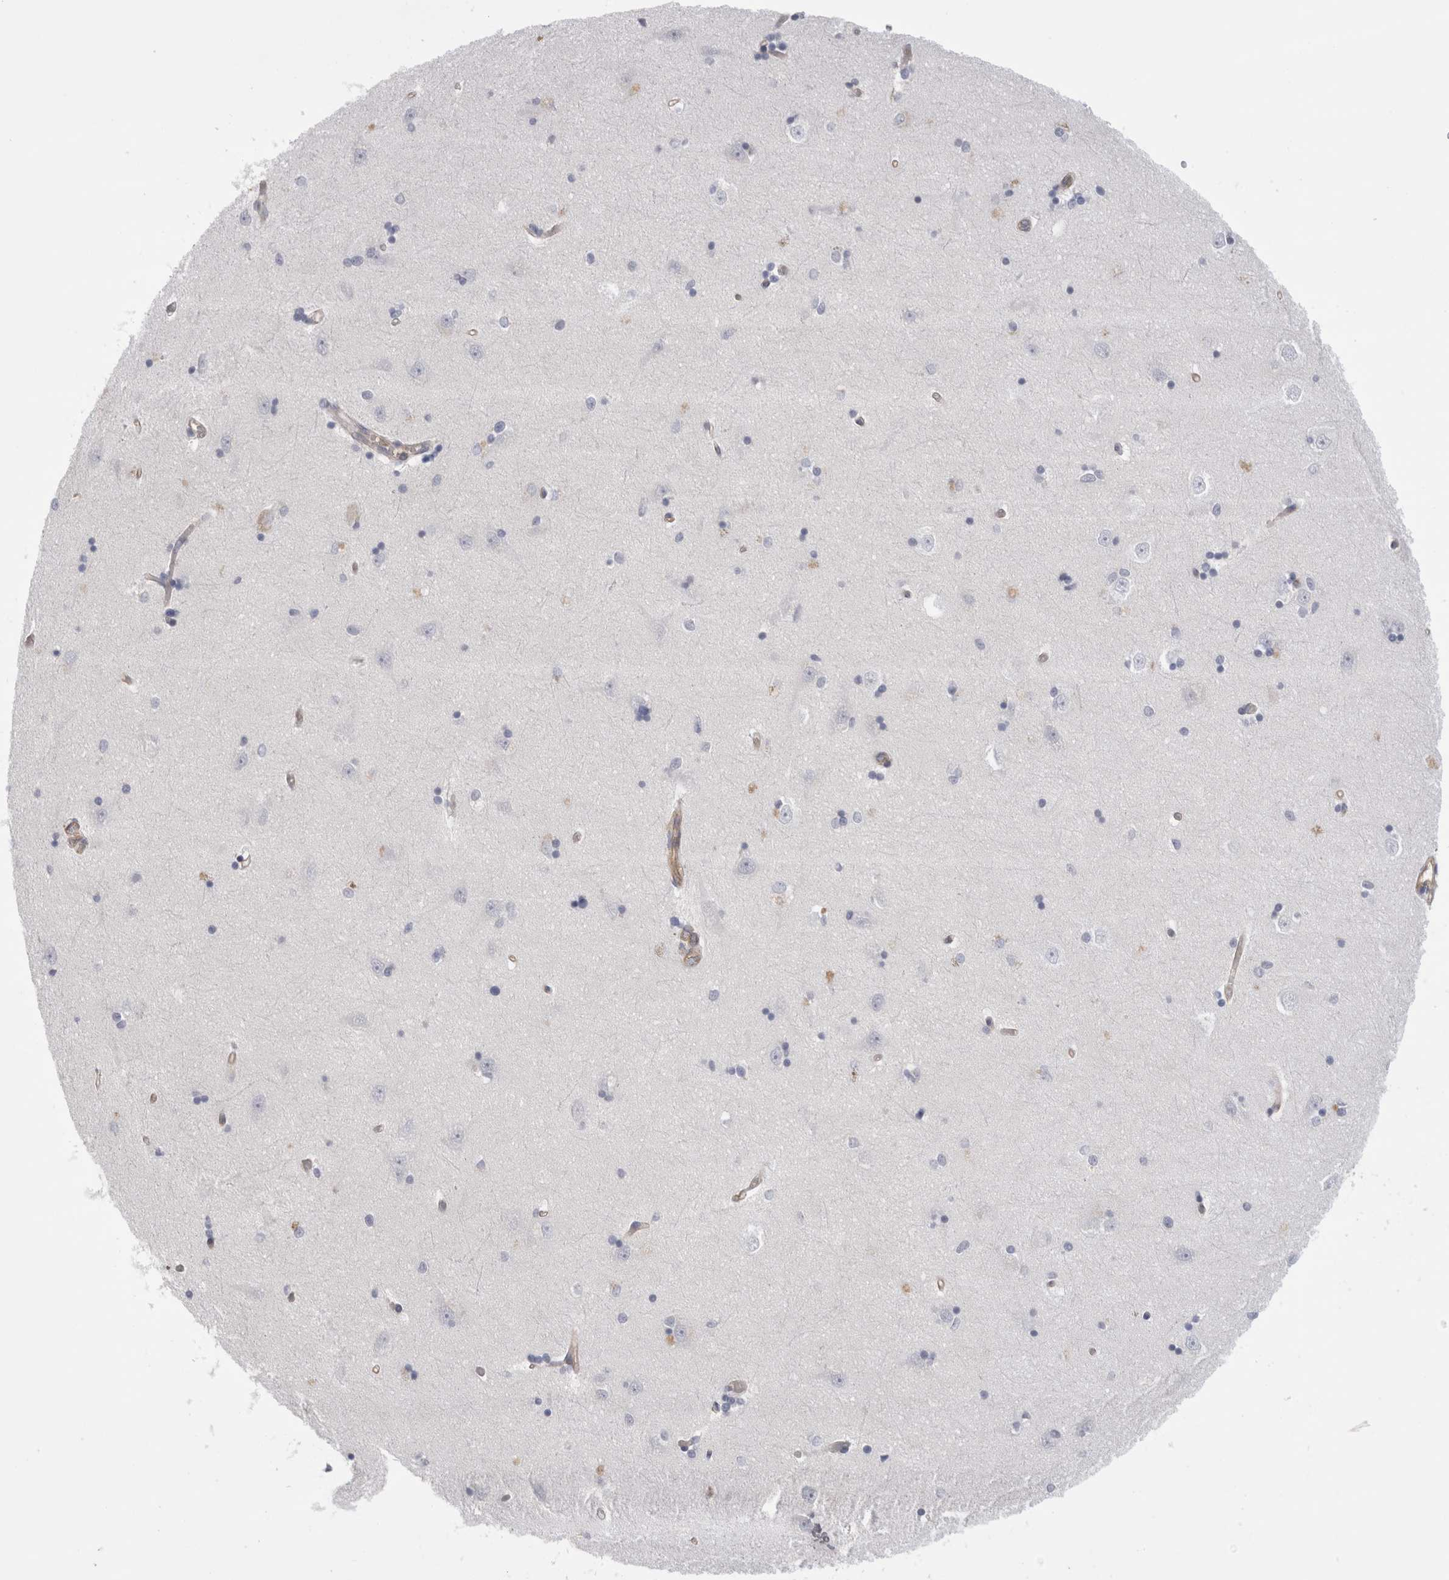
{"staining": {"intensity": "negative", "quantity": "none", "location": "none"}, "tissue": "hippocampus", "cell_type": "Glial cells", "image_type": "normal", "snomed": [{"axis": "morphology", "description": "Normal tissue, NOS"}, {"axis": "topography", "description": "Hippocampus"}], "caption": "High power microscopy image of an immunohistochemistry (IHC) histopathology image of benign hippocampus, revealing no significant positivity in glial cells.", "gene": "VANGL1", "patient": {"sex": "male", "age": 45}}